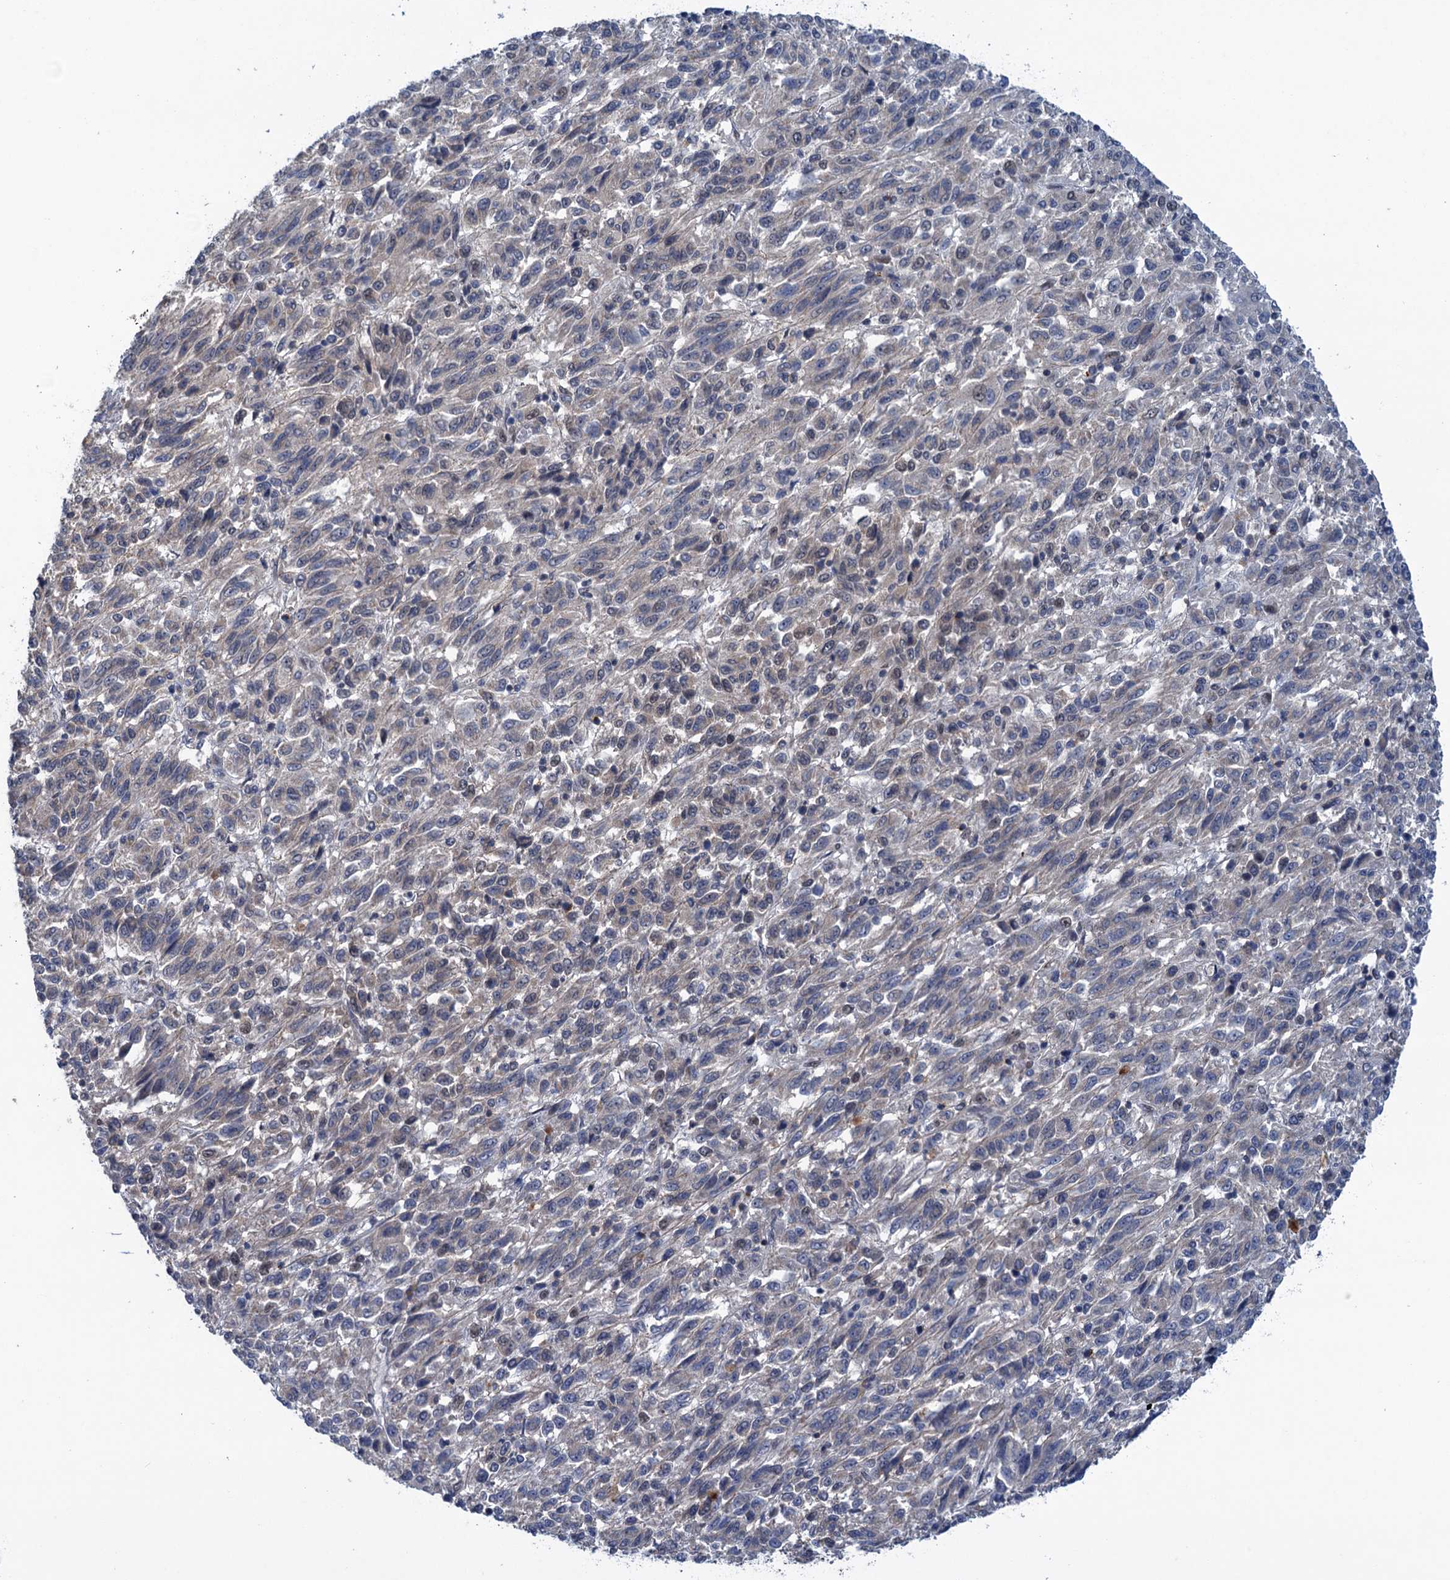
{"staining": {"intensity": "negative", "quantity": "none", "location": "none"}, "tissue": "melanoma", "cell_type": "Tumor cells", "image_type": "cancer", "snomed": [{"axis": "morphology", "description": "Malignant melanoma, Metastatic site"}, {"axis": "topography", "description": "Lung"}], "caption": "The histopathology image shows no staining of tumor cells in malignant melanoma (metastatic site).", "gene": "SAE1", "patient": {"sex": "male", "age": 64}}